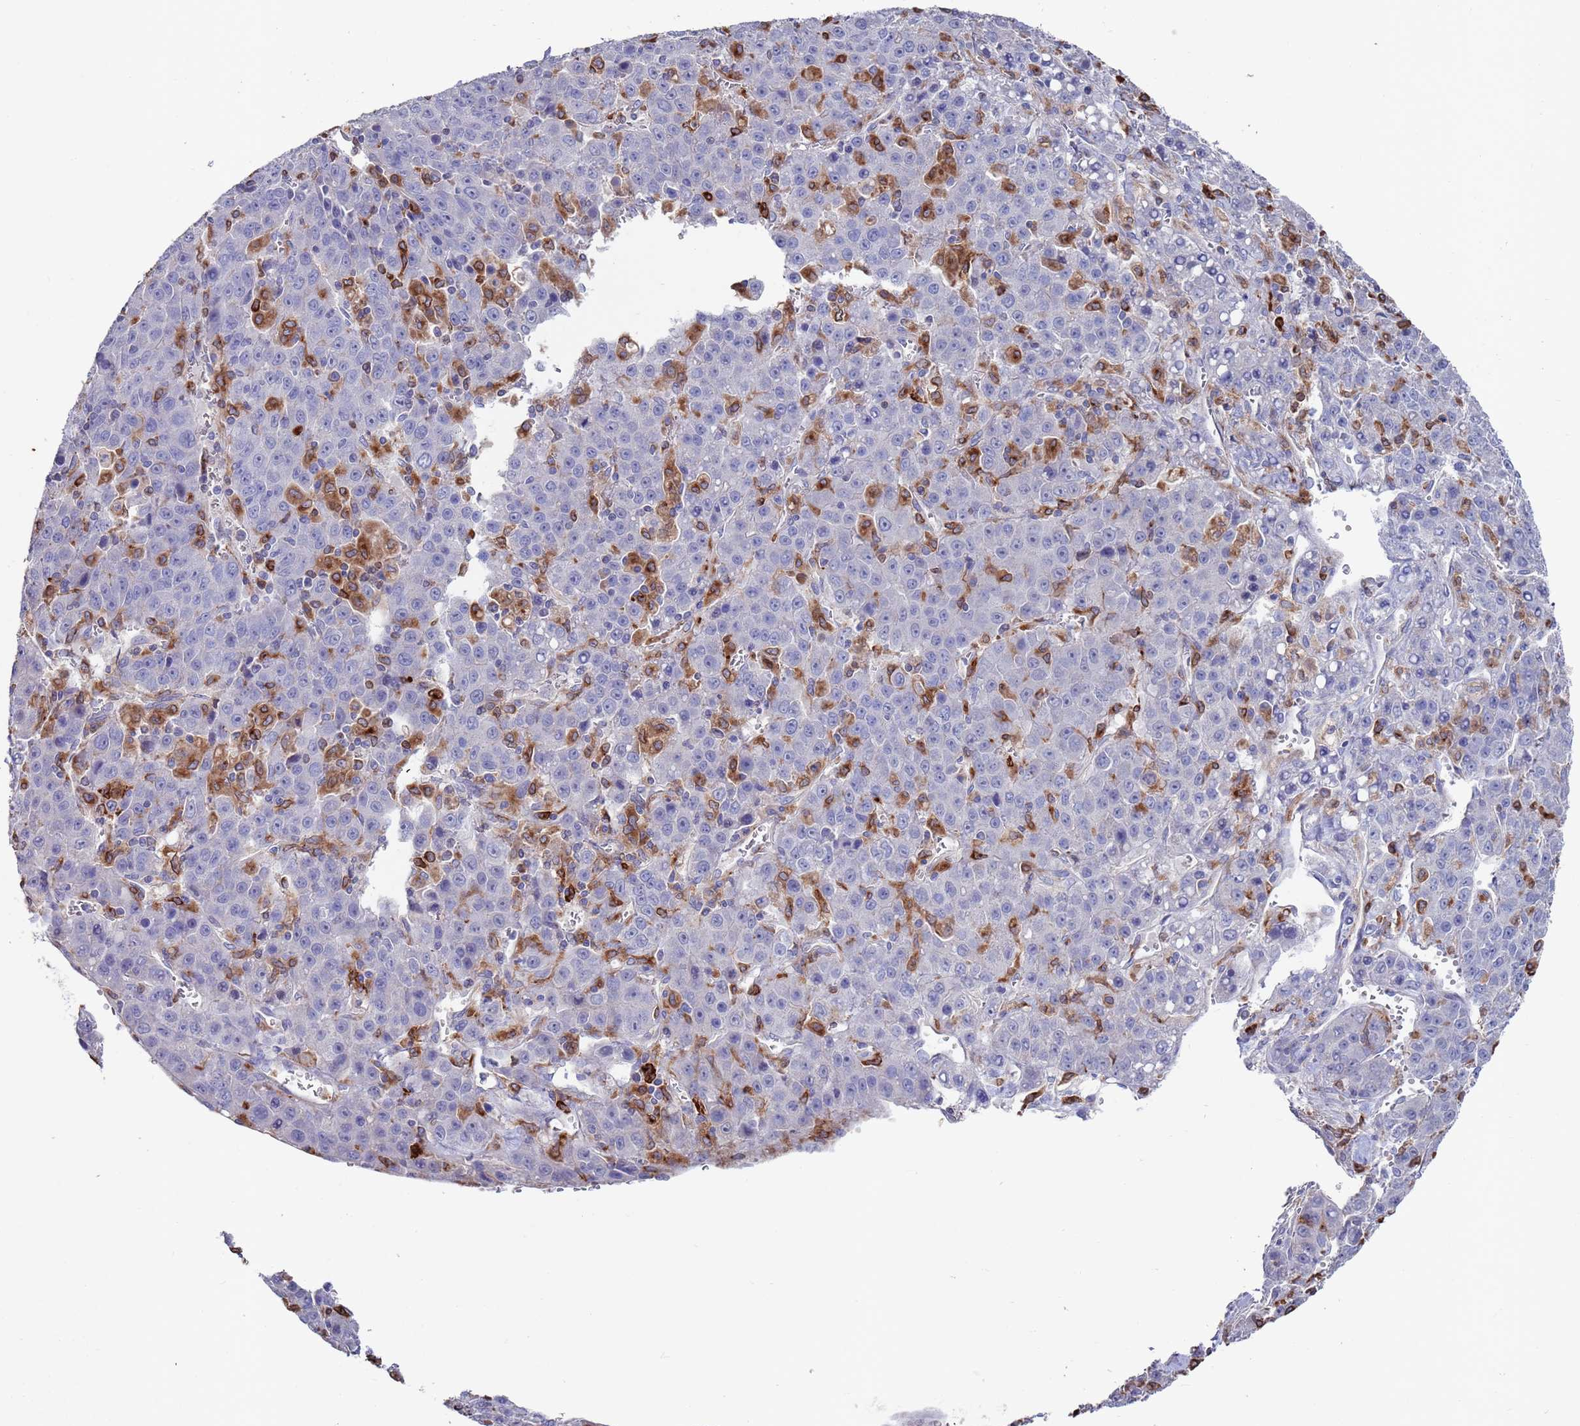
{"staining": {"intensity": "negative", "quantity": "none", "location": "none"}, "tissue": "liver cancer", "cell_type": "Tumor cells", "image_type": "cancer", "snomed": [{"axis": "morphology", "description": "Carcinoma, Hepatocellular, NOS"}, {"axis": "topography", "description": "Liver"}], "caption": "Tumor cells are negative for brown protein staining in liver cancer (hepatocellular carcinoma).", "gene": "GREB1L", "patient": {"sex": "female", "age": 53}}